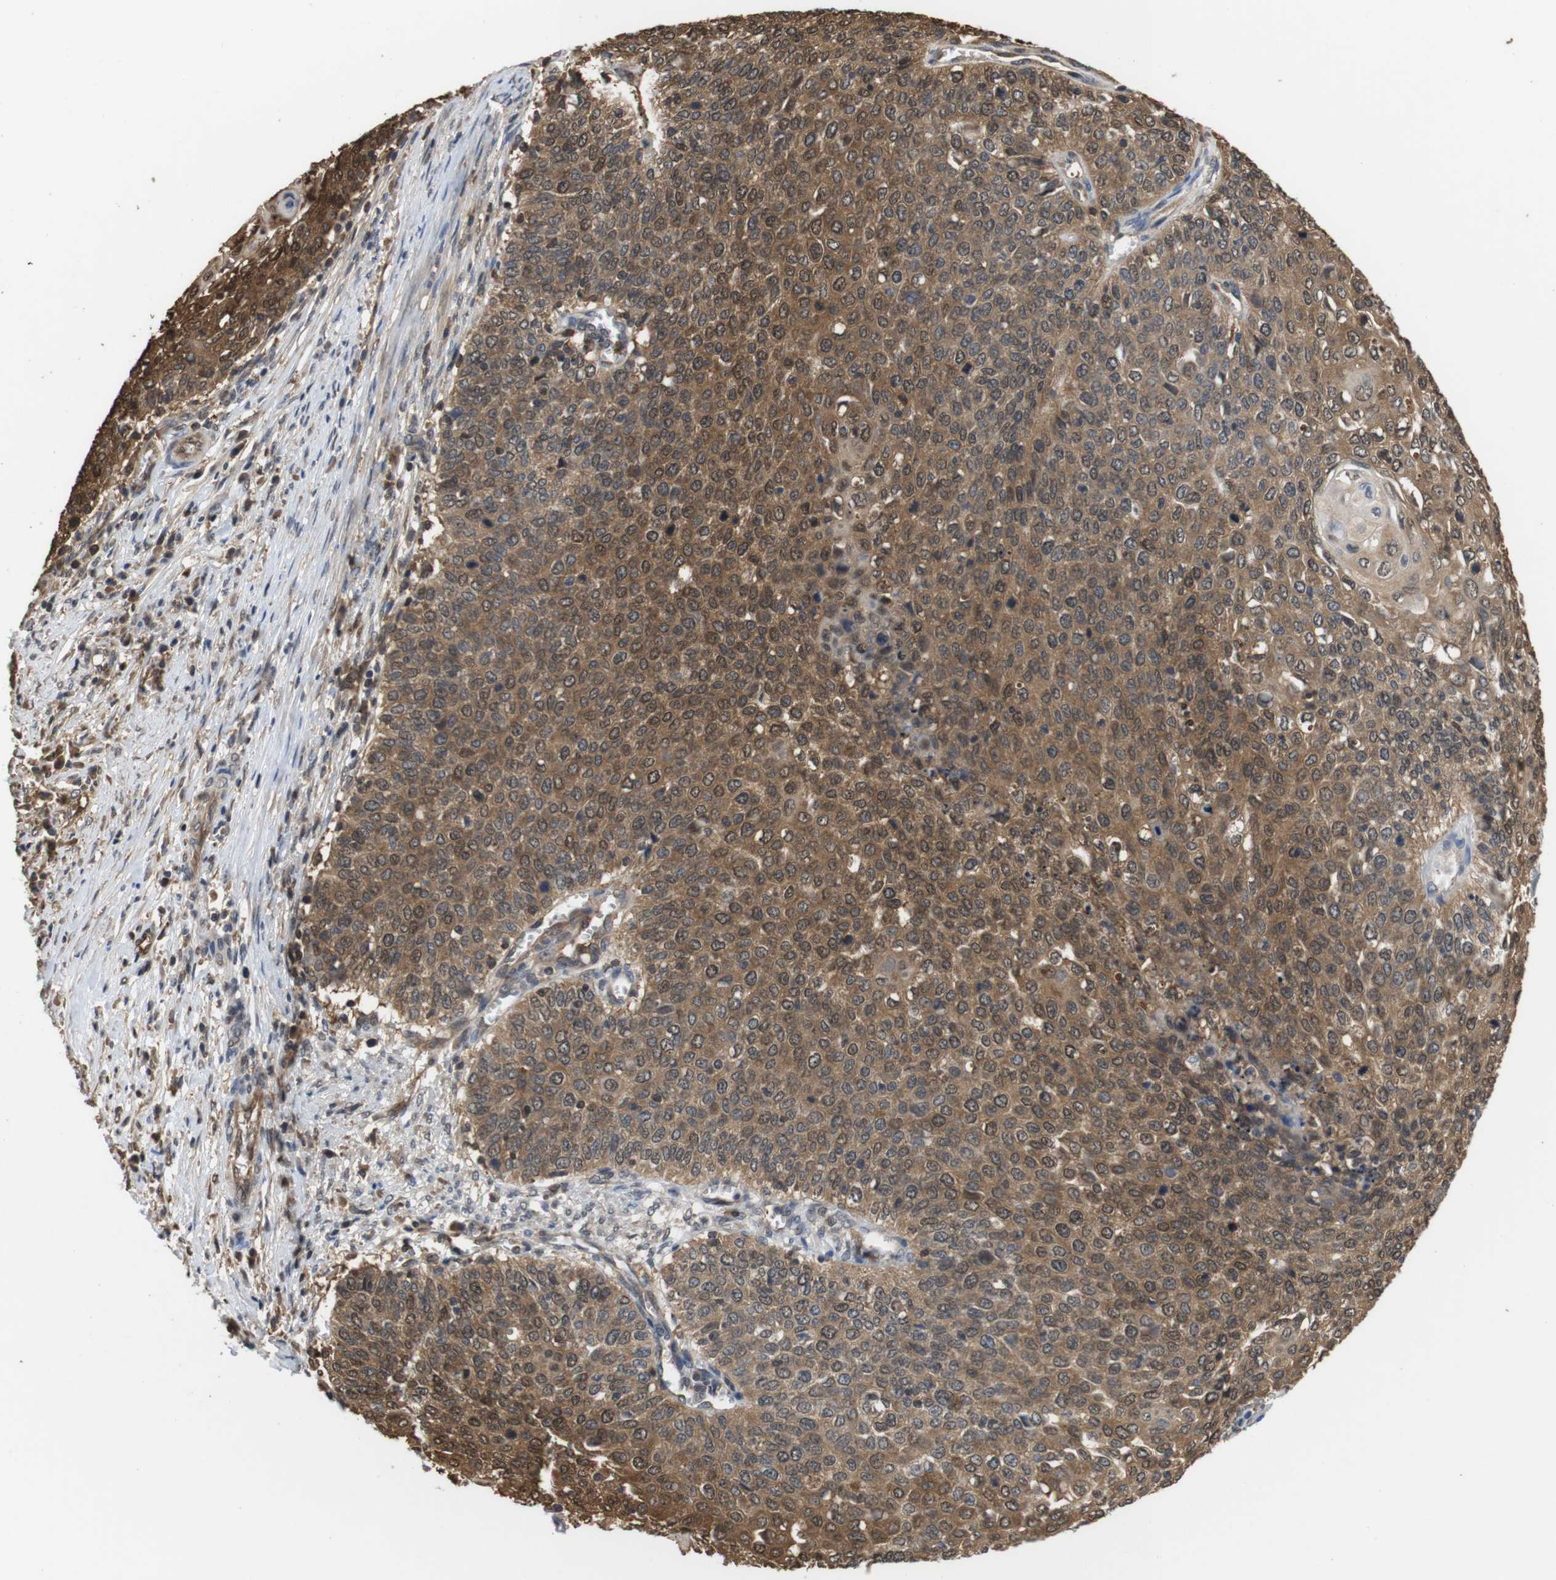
{"staining": {"intensity": "moderate", "quantity": ">75%", "location": "cytoplasmic/membranous,nuclear"}, "tissue": "cervical cancer", "cell_type": "Tumor cells", "image_type": "cancer", "snomed": [{"axis": "morphology", "description": "Squamous cell carcinoma, NOS"}, {"axis": "topography", "description": "Cervix"}], "caption": "Tumor cells display medium levels of moderate cytoplasmic/membranous and nuclear expression in approximately >75% of cells in squamous cell carcinoma (cervical). (Brightfield microscopy of DAB IHC at high magnification).", "gene": "LDHA", "patient": {"sex": "female", "age": 39}}